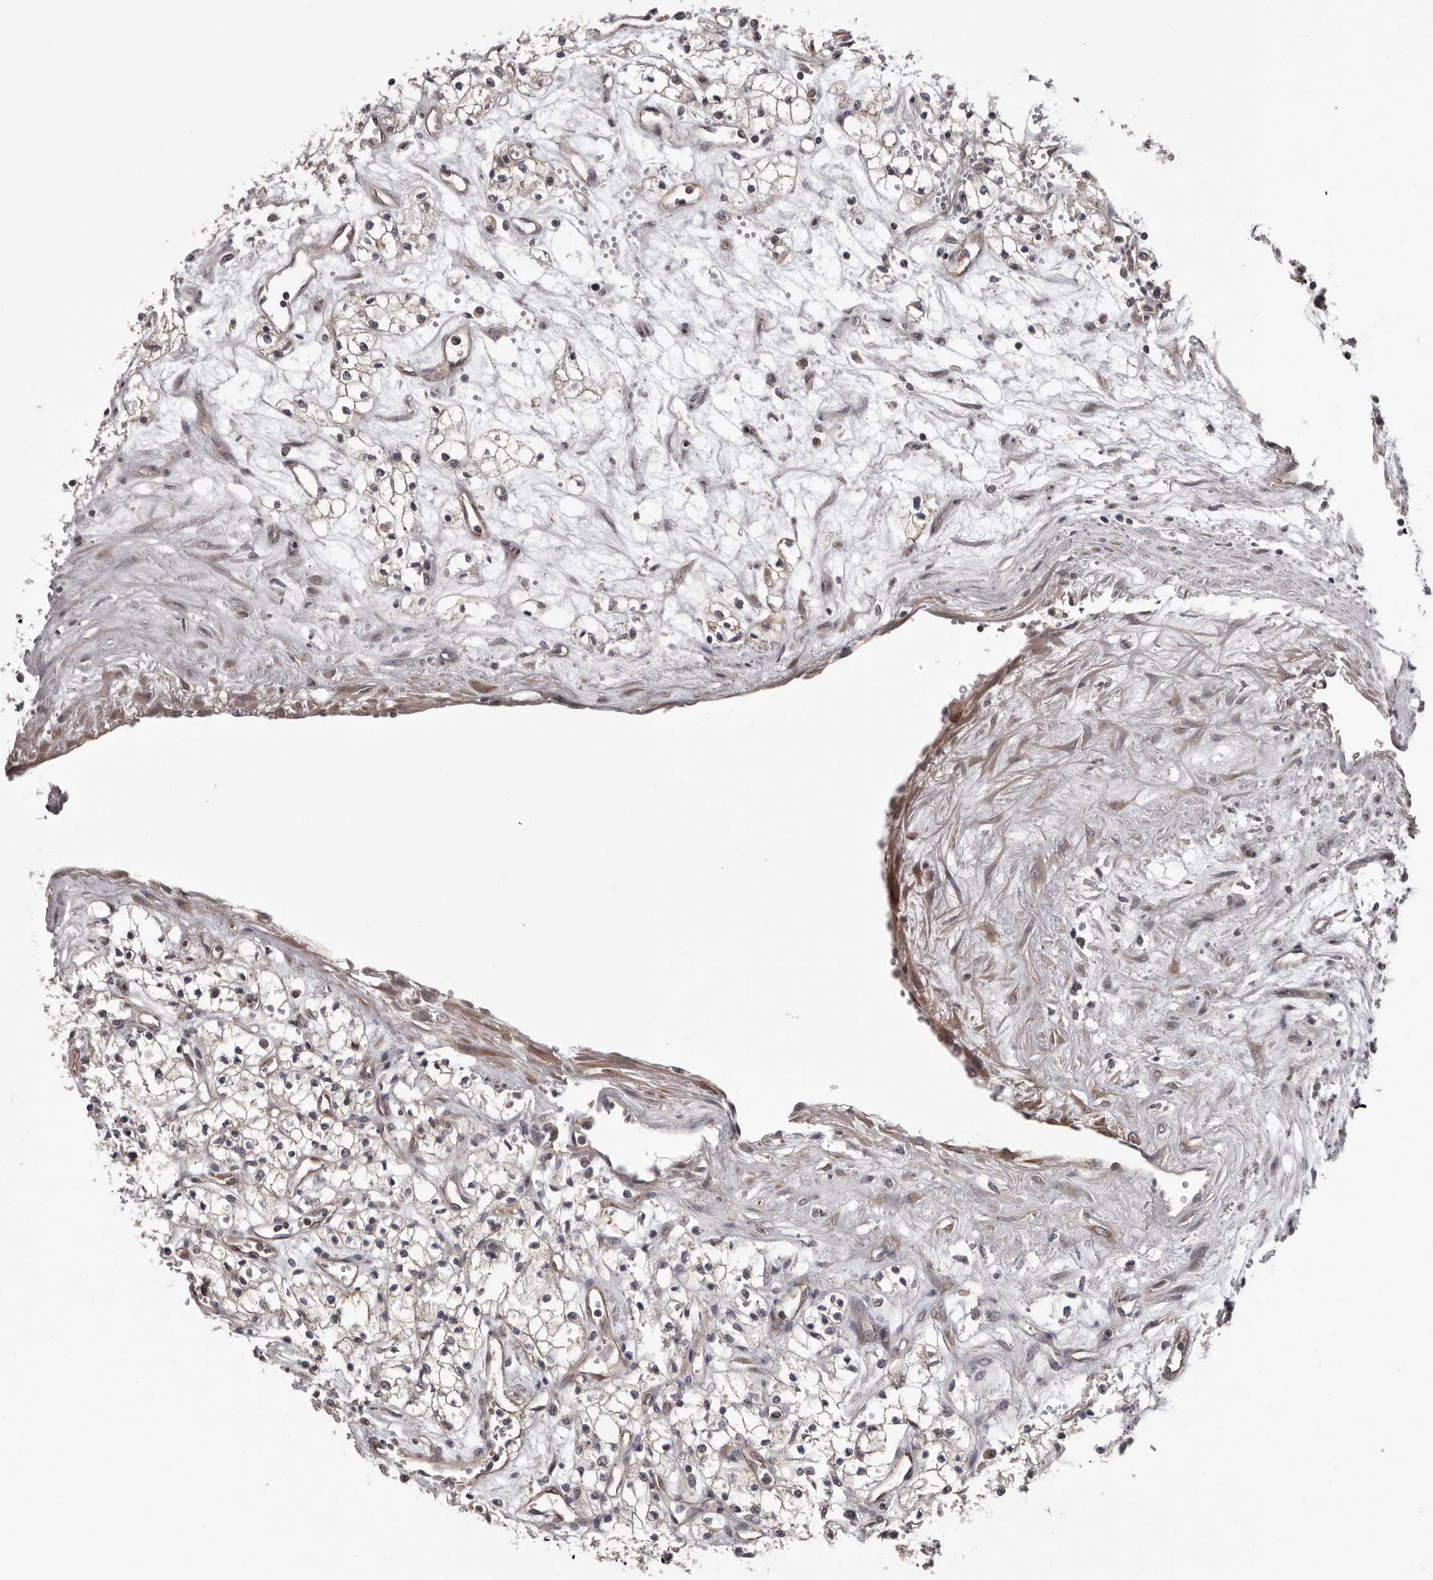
{"staining": {"intensity": "weak", "quantity": ">75%", "location": "cytoplasmic/membranous"}, "tissue": "renal cancer", "cell_type": "Tumor cells", "image_type": "cancer", "snomed": [{"axis": "morphology", "description": "Adenocarcinoma, NOS"}, {"axis": "topography", "description": "Kidney"}], "caption": "IHC image of neoplastic tissue: adenocarcinoma (renal) stained using IHC demonstrates low levels of weak protein expression localized specifically in the cytoplasmic/membranous of tumor cells, appearing as a cytoplasmic/membranous brown color.", "gene": "VPS37A", "patient": {"sex": "male", "age": 59}}